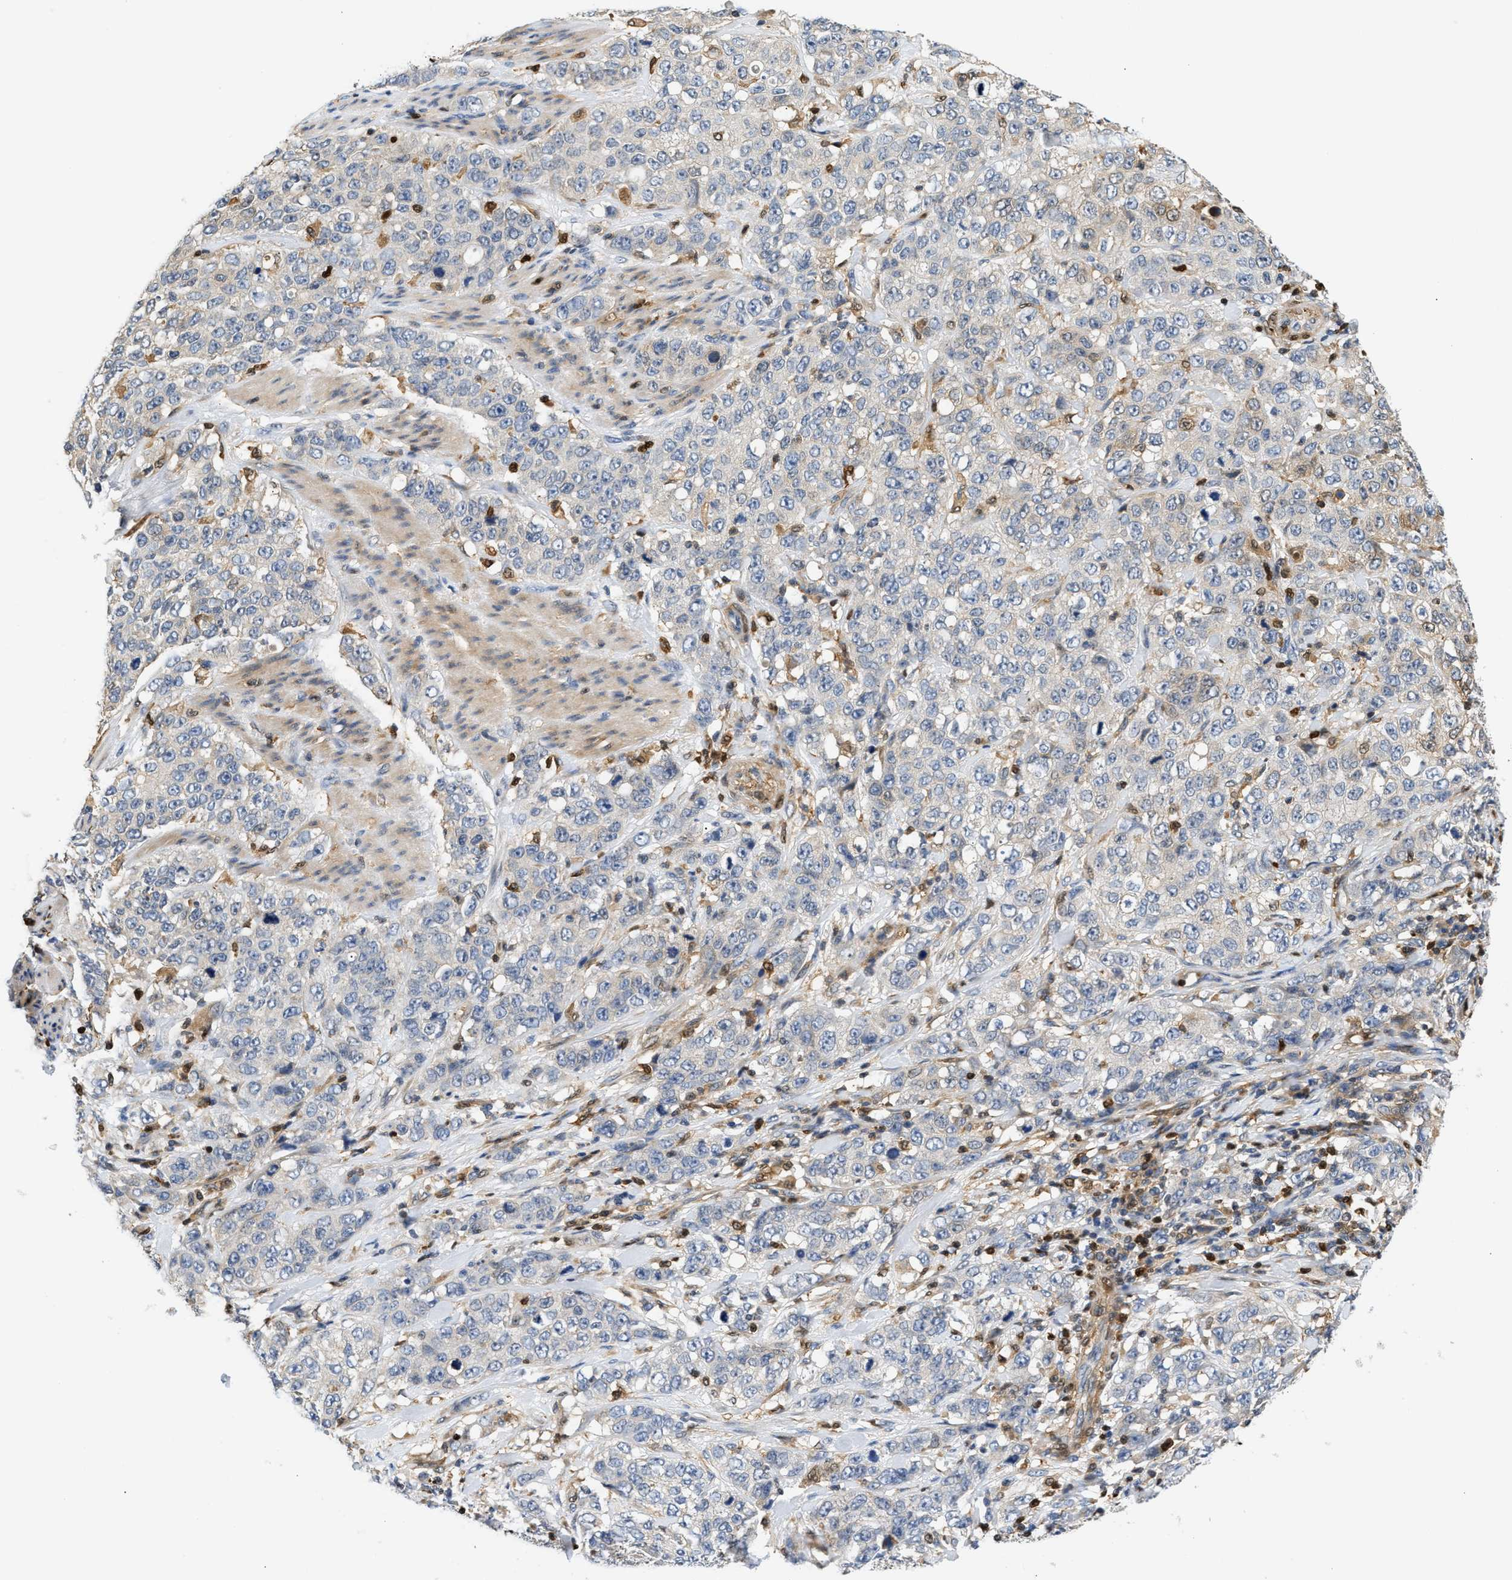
{"staining": {"intensity": "weak", "quantity": "<25%", "location": "cytoplasmic/membranous"}, "tissue": "stomach cancer", "cell_type": "Tumor cells", "image_type": "cancer", "snomed": [{"axis": "morphology", "description": "Adenocarcinoma, NOS"}, {"axis": "topography", "description": "Stomach"}], "caption": "Human stomach cancer stained for a protein using IHC exhibits no expression in tumor cells.", "gene": "SLIT2", "patient": {"sex": "male", "age": 48}}